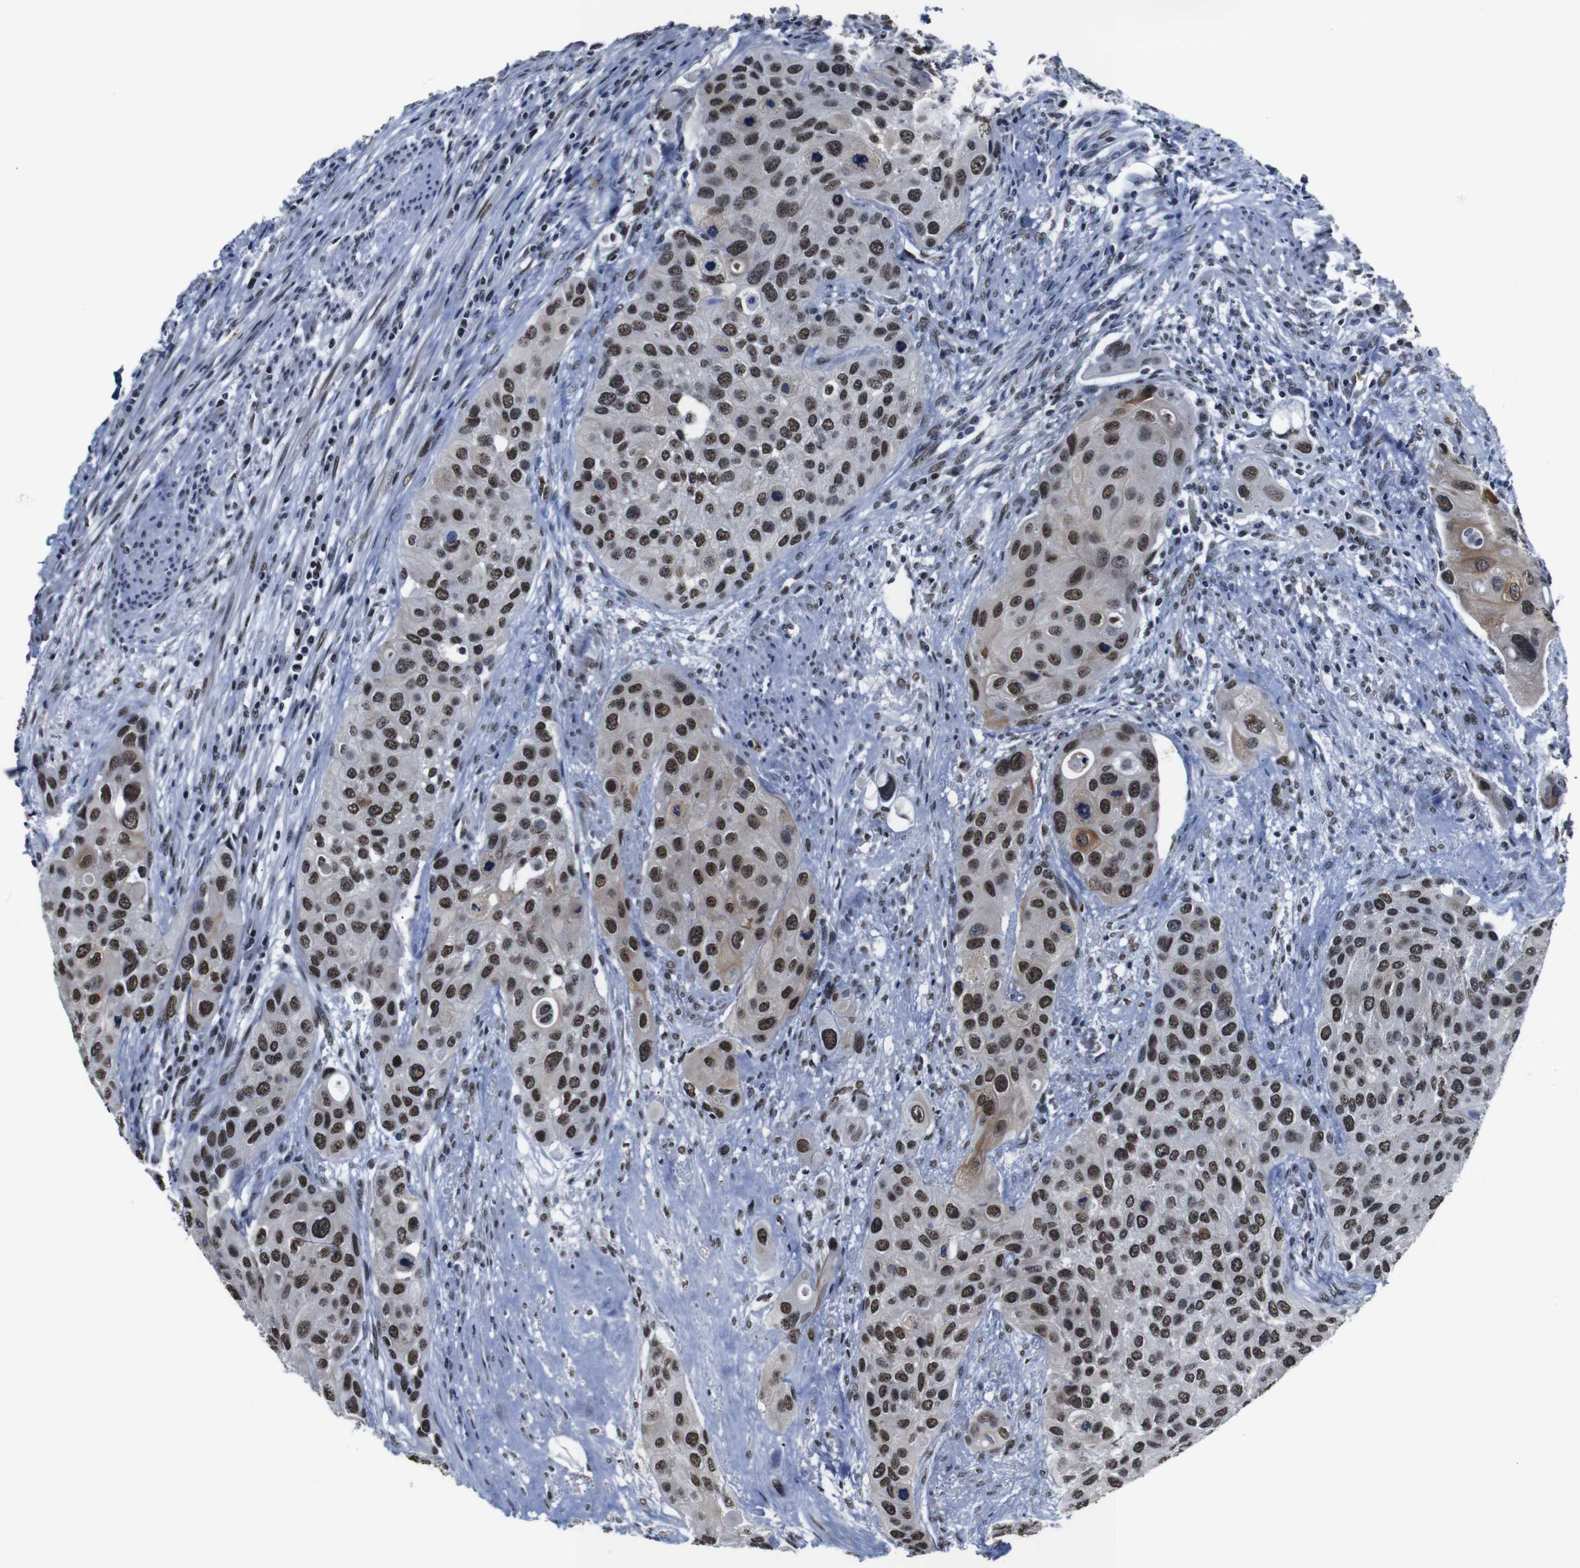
{"staining": {"intensity": "moderate", "quantity": ">75%", "location": "cytoplasmic/membranous,nuclear"}, "tissue": "urothelial cancer", "cell_type": "Tumor cells", "image_type": "cancer", "snomed": [{"axis": "morphology", "description": "Urothelial carcinoma, High grade"}, {"axis": "topography", "description": "Urinary bladder"}], "caption": "IHC of human high-grade urothelial carcinoma reveals medium levels of moderate cytoplasmic/membranous and nuclear positivity in about >75% of tumor cells. (DAB (3,3'-diaminobenzidine) IHC with brightfield microscopy, high magnification).", "gene": "ILDR2", "patient": {"sex": "female", "age": 56}}